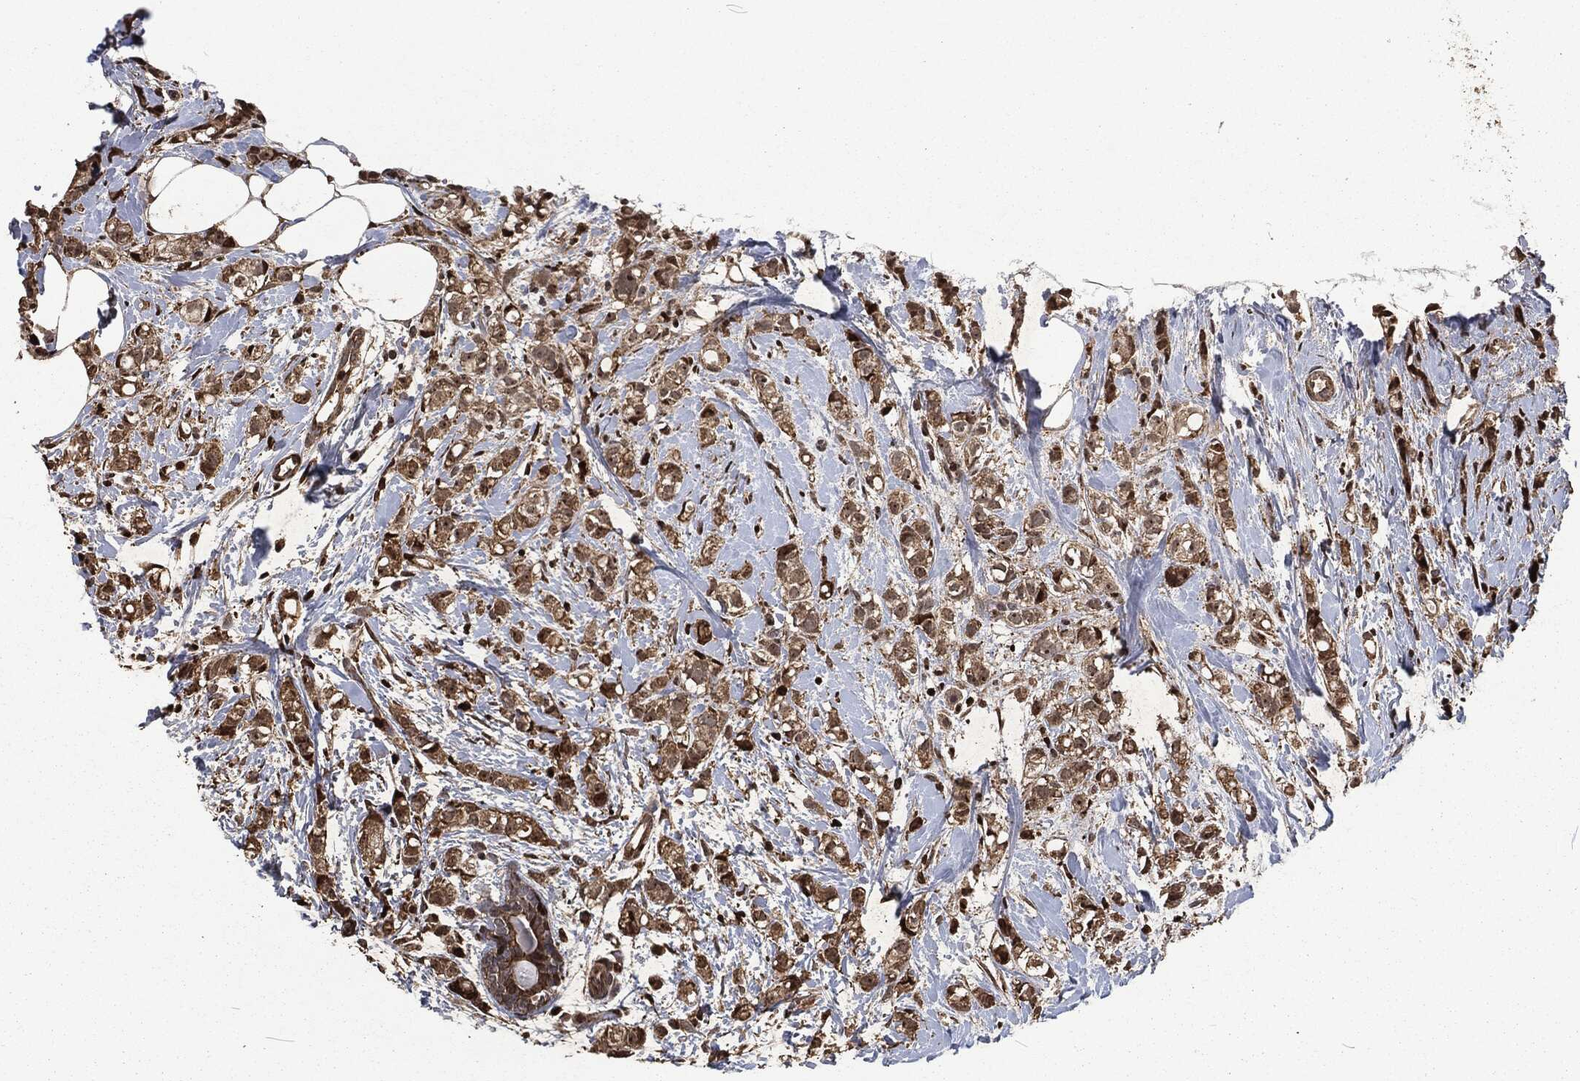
{"staining": {"intensity": "strong", "quantity": "<25%", "location": "cytoplasmic/membranous,nuclear"}, "tissue": "breast cancer", "cell_type": "Tumor cells", "image_type": "cancer", "snomed": [{"axis": "morphology", "description": "Normal tissue, NOS"}, {"axis": "morphology", "description": "Duct carcinoma"}, {"axis": "topography", "description": "Breast"}], "caption": "Immunohistochemical staining of infiltrating ductal carcinoma (breast) shows strong cytoplasmic/membranous and nuclear protein expression in about <25% of tumor cells. (DAB (3,3'-diaminobenzidine) = brown stain, brightfield microscopy at high magnification).", "gene": "SNAI1", "patient": {"sex": "female", "age": 44}}